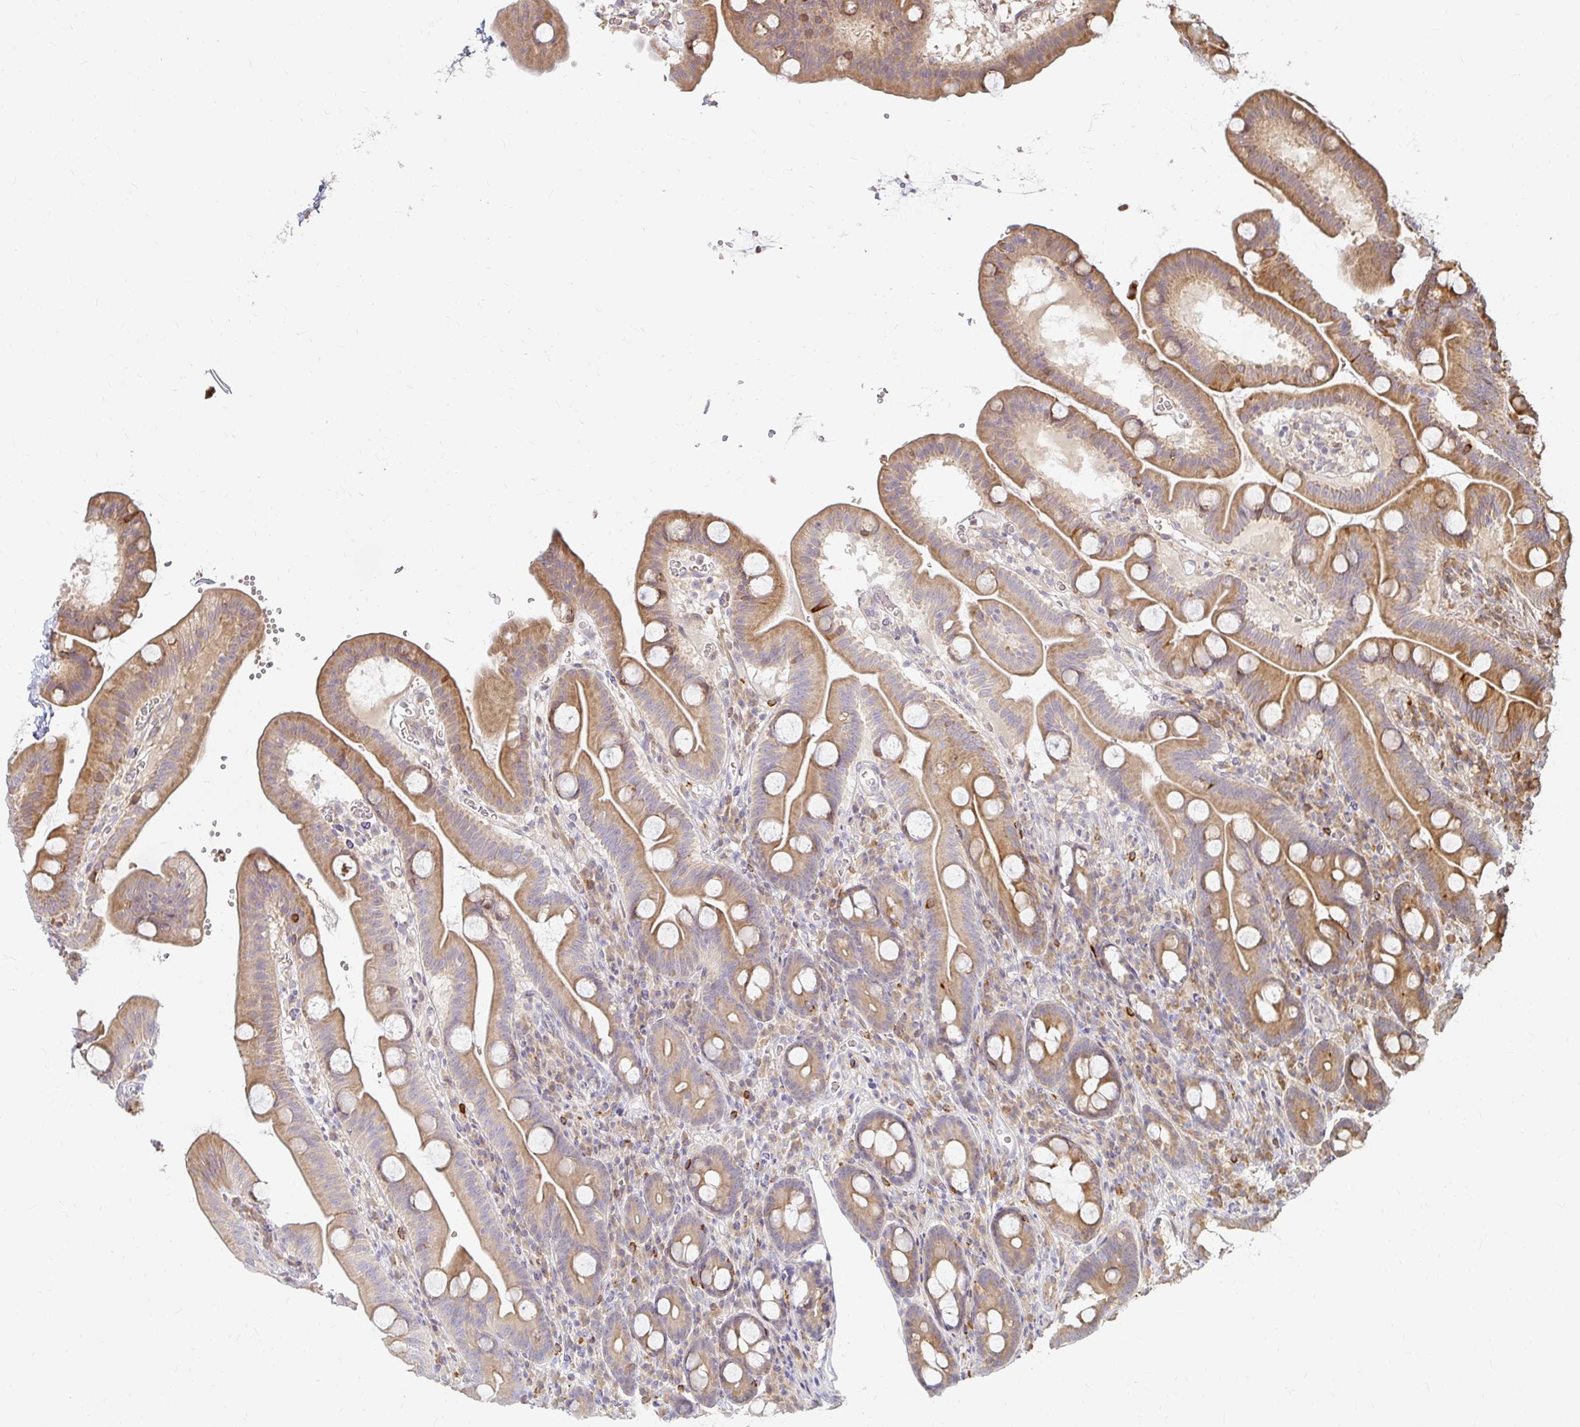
{"staining": {"intensity": "moderate", "quantity": ">75%", "location": "cytoplasmic/membranous"}, "tissue": "duodenum", "cell_type": "Glandular cells", "image_type": "normal", "snomed": [{"axis": "morphology", "description": "Normal tissue, NOS"}, {"axis": "topography", "description": "Duodenum"}], "caption": "High-magnification brightfield microscopy of normal duodenum stained with DAB (brown) and counterstained with hematoxylin (blue). glandular cells exhibit moderate cytoplasmic/membranous expression is seen in approximately>75% of cells.", "gene": "CAST", "patient": {"sex": "male", "age": 59}}